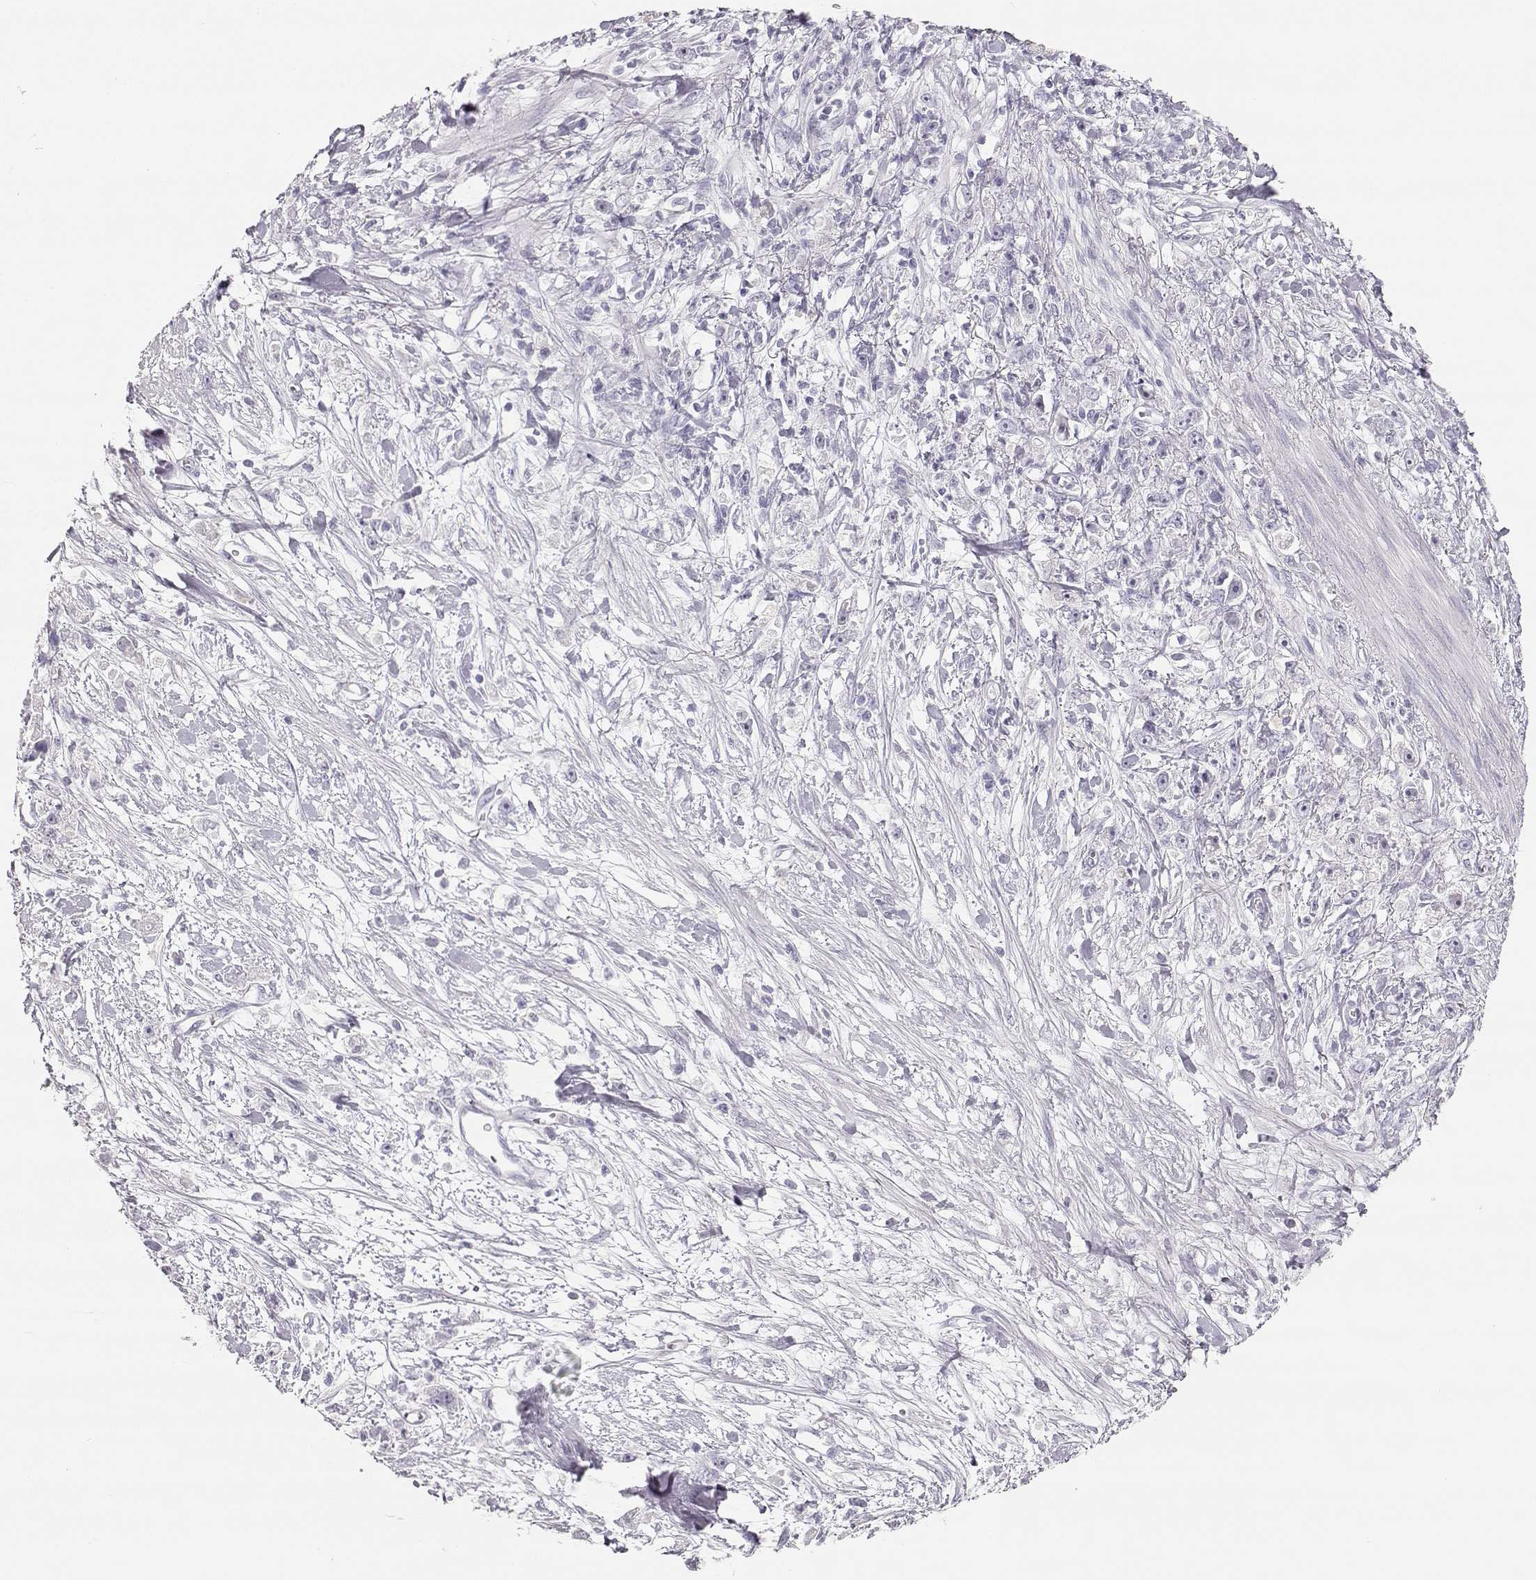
{"staining": {"intensity": "negative", "quantity": "none", "location": "none"}, "tissue": "stomach cancer", "cell_type": "Tumor cells", "image_type": "cancer", "snomed": [{"axis": "morphology", "description": "Adenocarcinoma, NOS"}, {"axis": "topography", "description": "Stomach"}], "caption": "The image demonstrates no staining of tumor cells in adenocarcinoma (stomach).", "gene": "LEPR", "patient": {"sex": "female", "age": 59}}